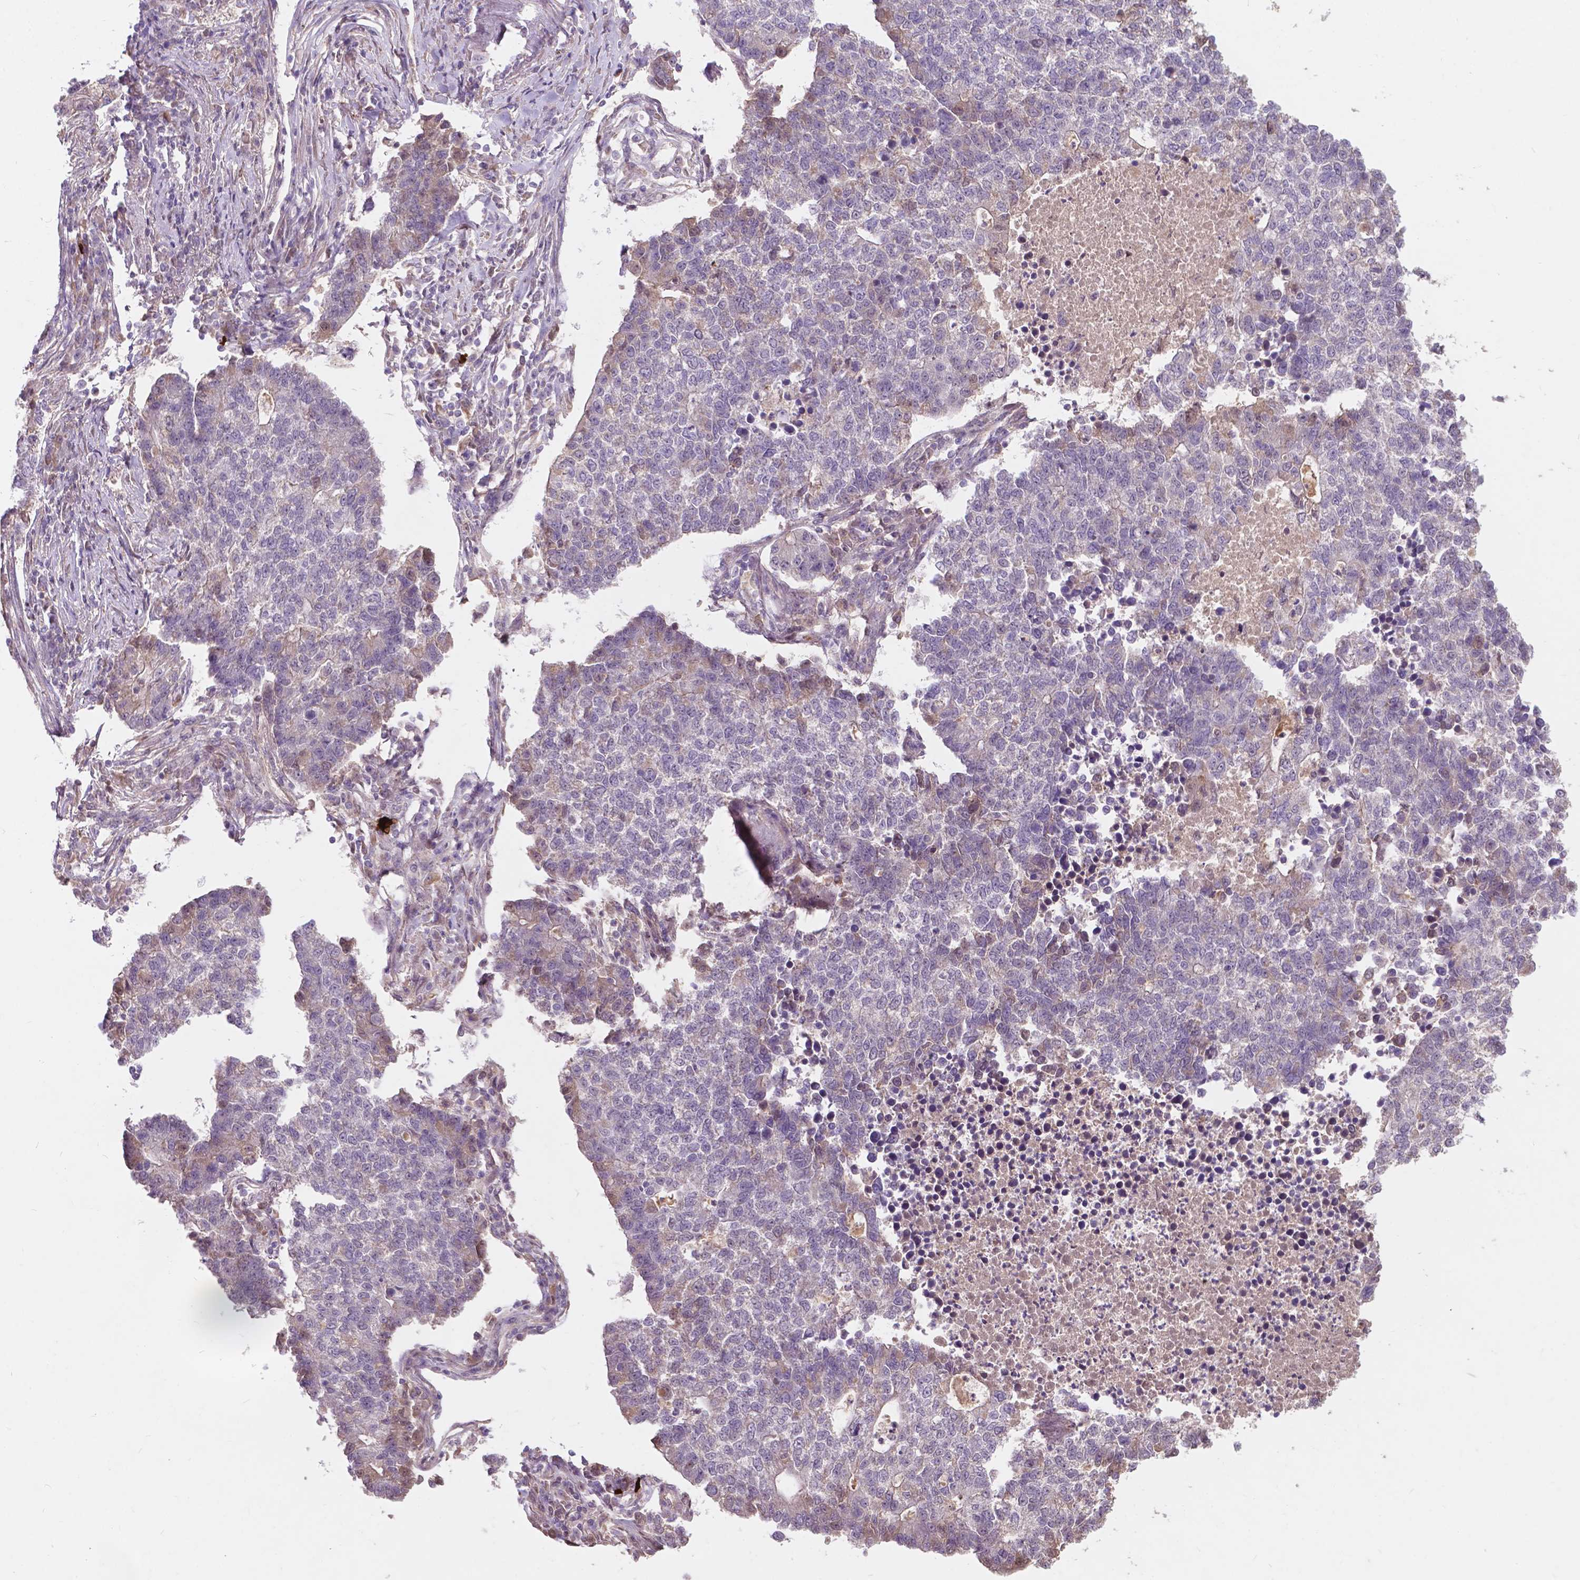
{"staining": {"intensity": "weak", "quantity": "<25%", "location": "cytoplasmic/membranous"}, "tissue": "lung cancer", "cell_type": "Tumor cells", "image_type": "cancer", "snomed": [{"axis": "morphology", "description": "Adenocarcinoma, NOS"}, {"axis": "topography", "description": "Lung"}], "caption": "Immunohistochemistry image of human adenocarcinoma (lung) stained for a protein (brown), which exhibits no positivity in tumor cells. The staining was performed using DAB to visualize the protein expression in brown, while the nuclei were stained in blue with hematoxylin (Magnification: 20x).", "gene": "DUSP16", "patient": {"sex": "male", "age": 57}}